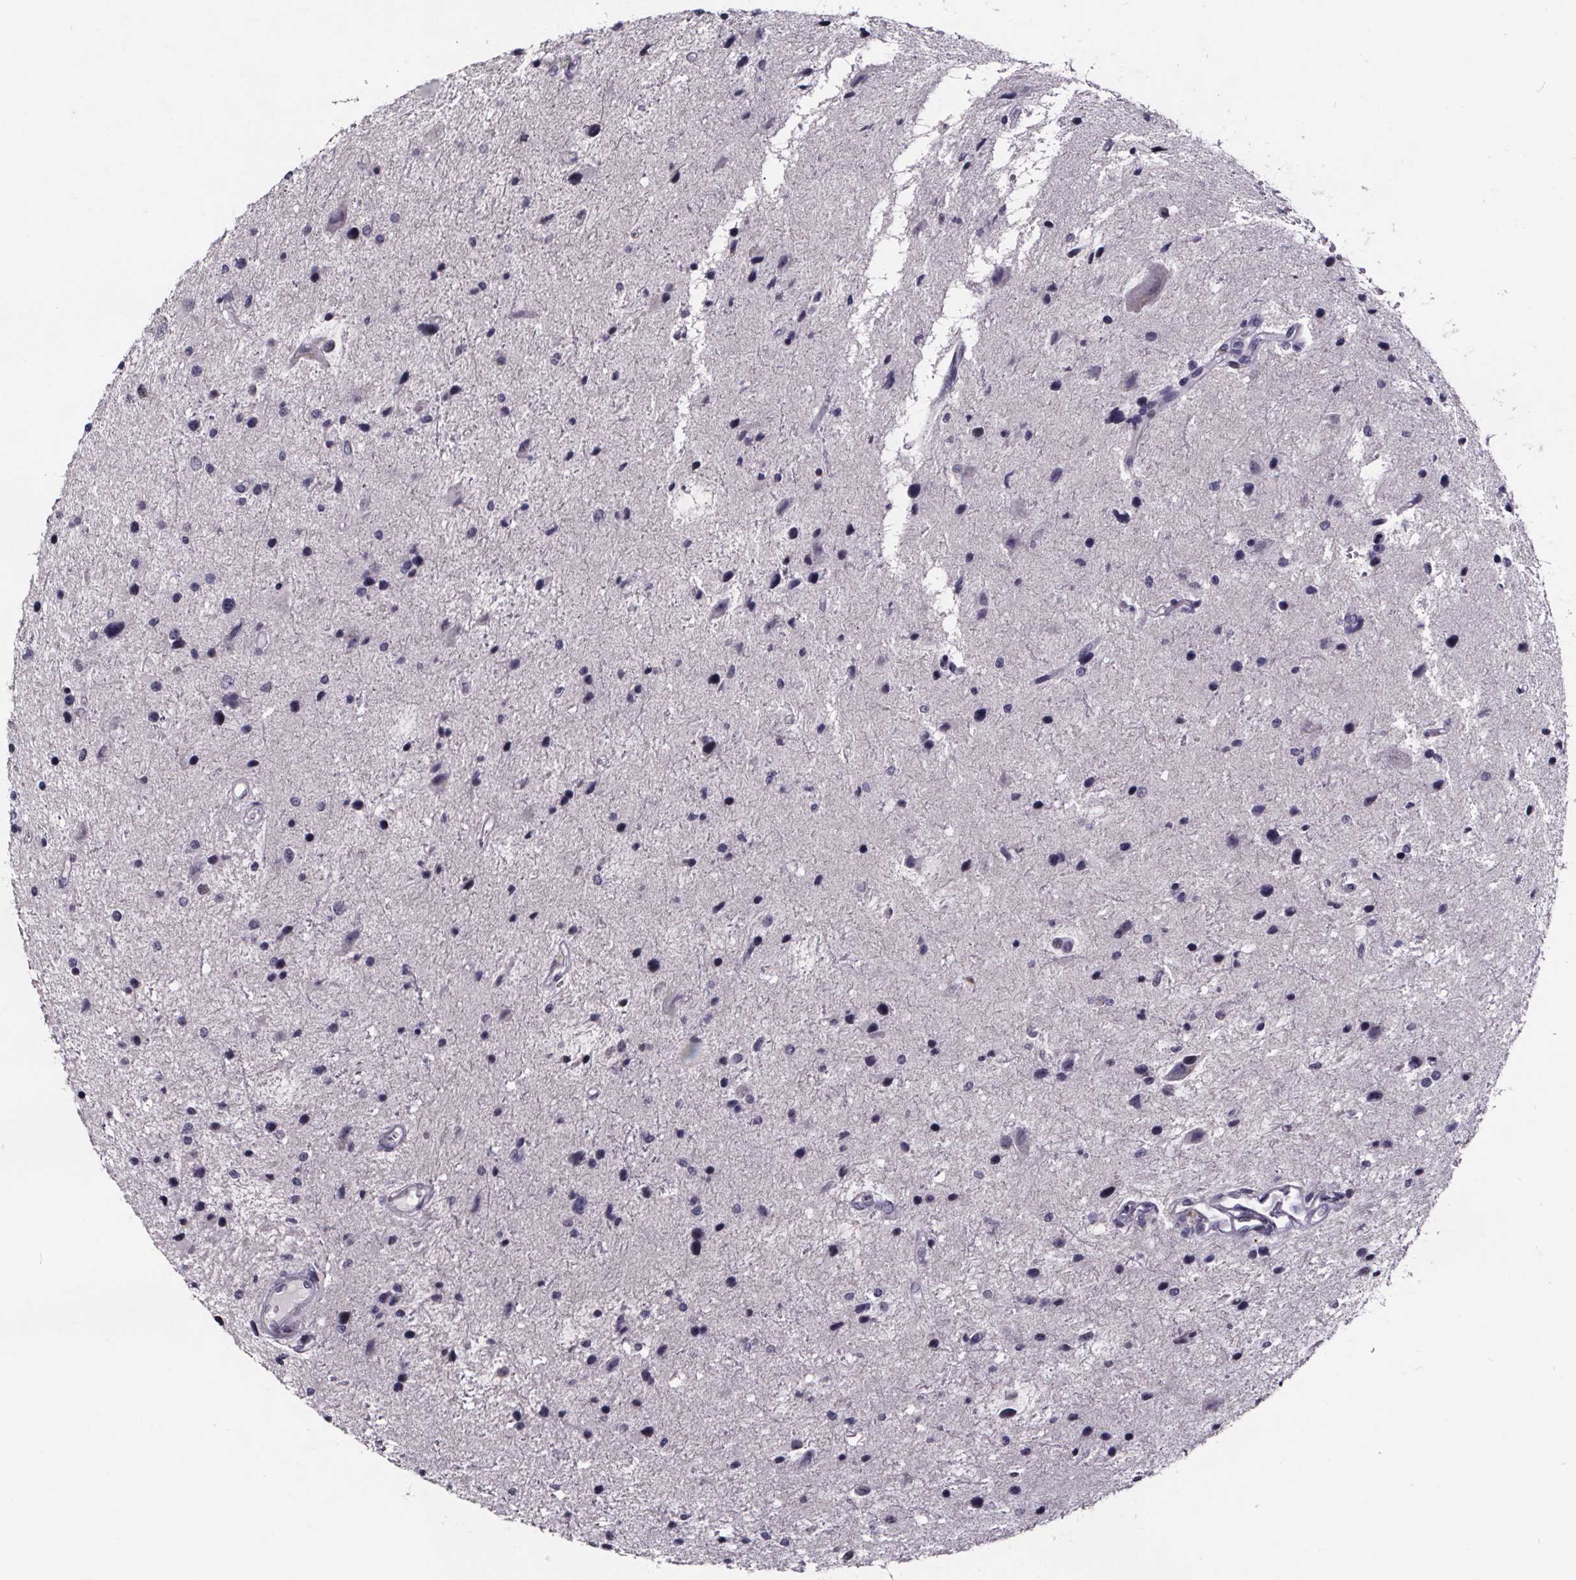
{"staining": {"intensity": "negative", "quantity": "none", "location": "none"}, "tissue": "glioma", "cell_type": "Tumor cells", "image_type": "cancer", "snomed": [{"axis": "morphology", "description": "Glioma, malignant, Low grade"}, {"axis": "topography", "description": "Brain"}], "caption": "Human glioma stained for a protein using IHC exhibits no expression in tumor cells.", "gene": "AR", "patient": {"sex": "female", "age": 32}}